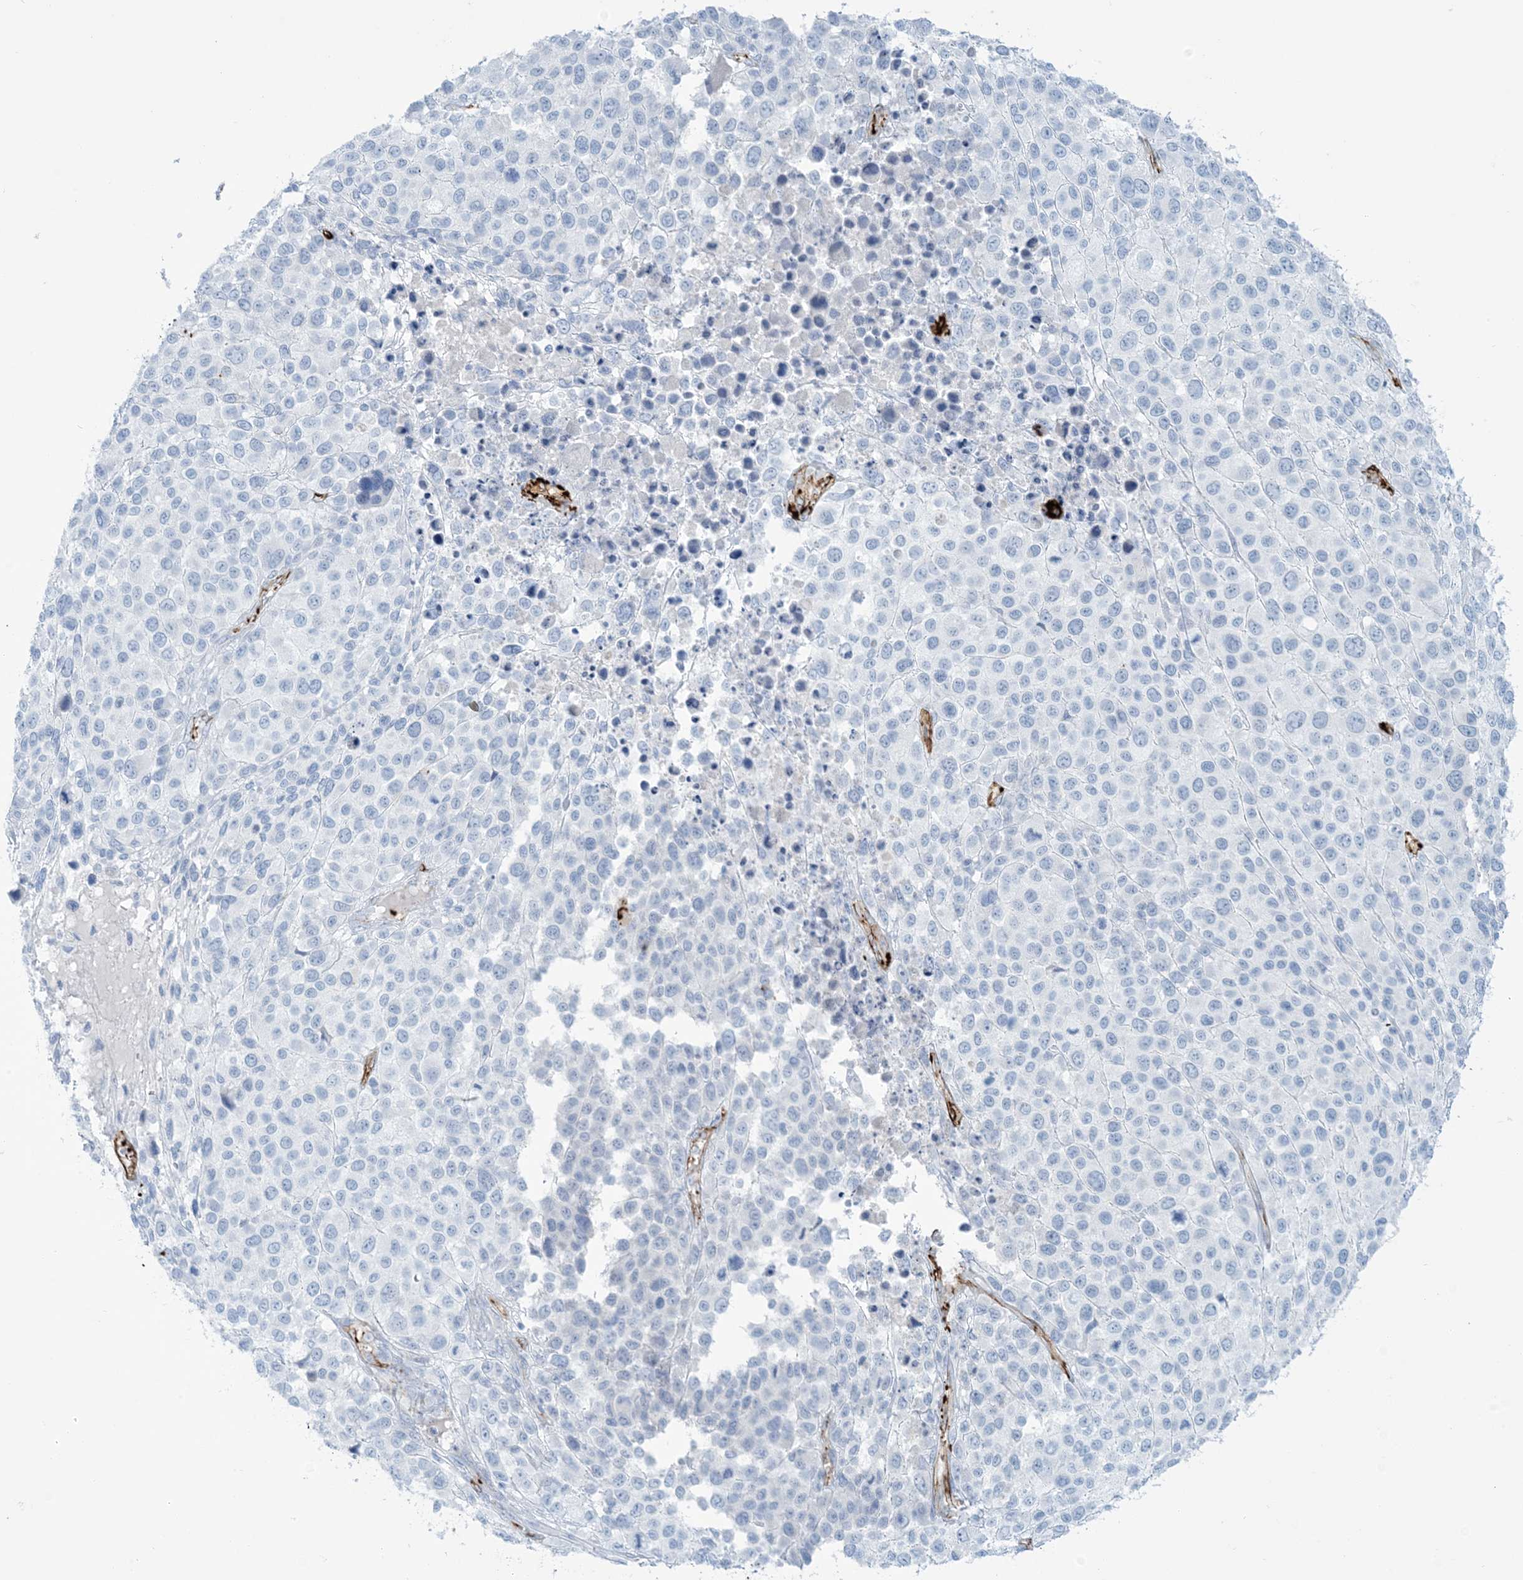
{"staining": {"intensity": "negative", "quantity": "none", "location": "none"}, "tissue": "melanoma", "cell_type": "Tumor cells", "image_type": "cancer", "snomed": [{"axis": "morphology", "description": "Malignant melanoma, NOS"}, {"axis": "topography", "description": "Skin of trunk"}], "caption": "Protein analysis of malignant melanoma displays no significant staining in tumor cells.", "gene": "EPS8L3", "patient": {"sex": "male", "age": 71}}